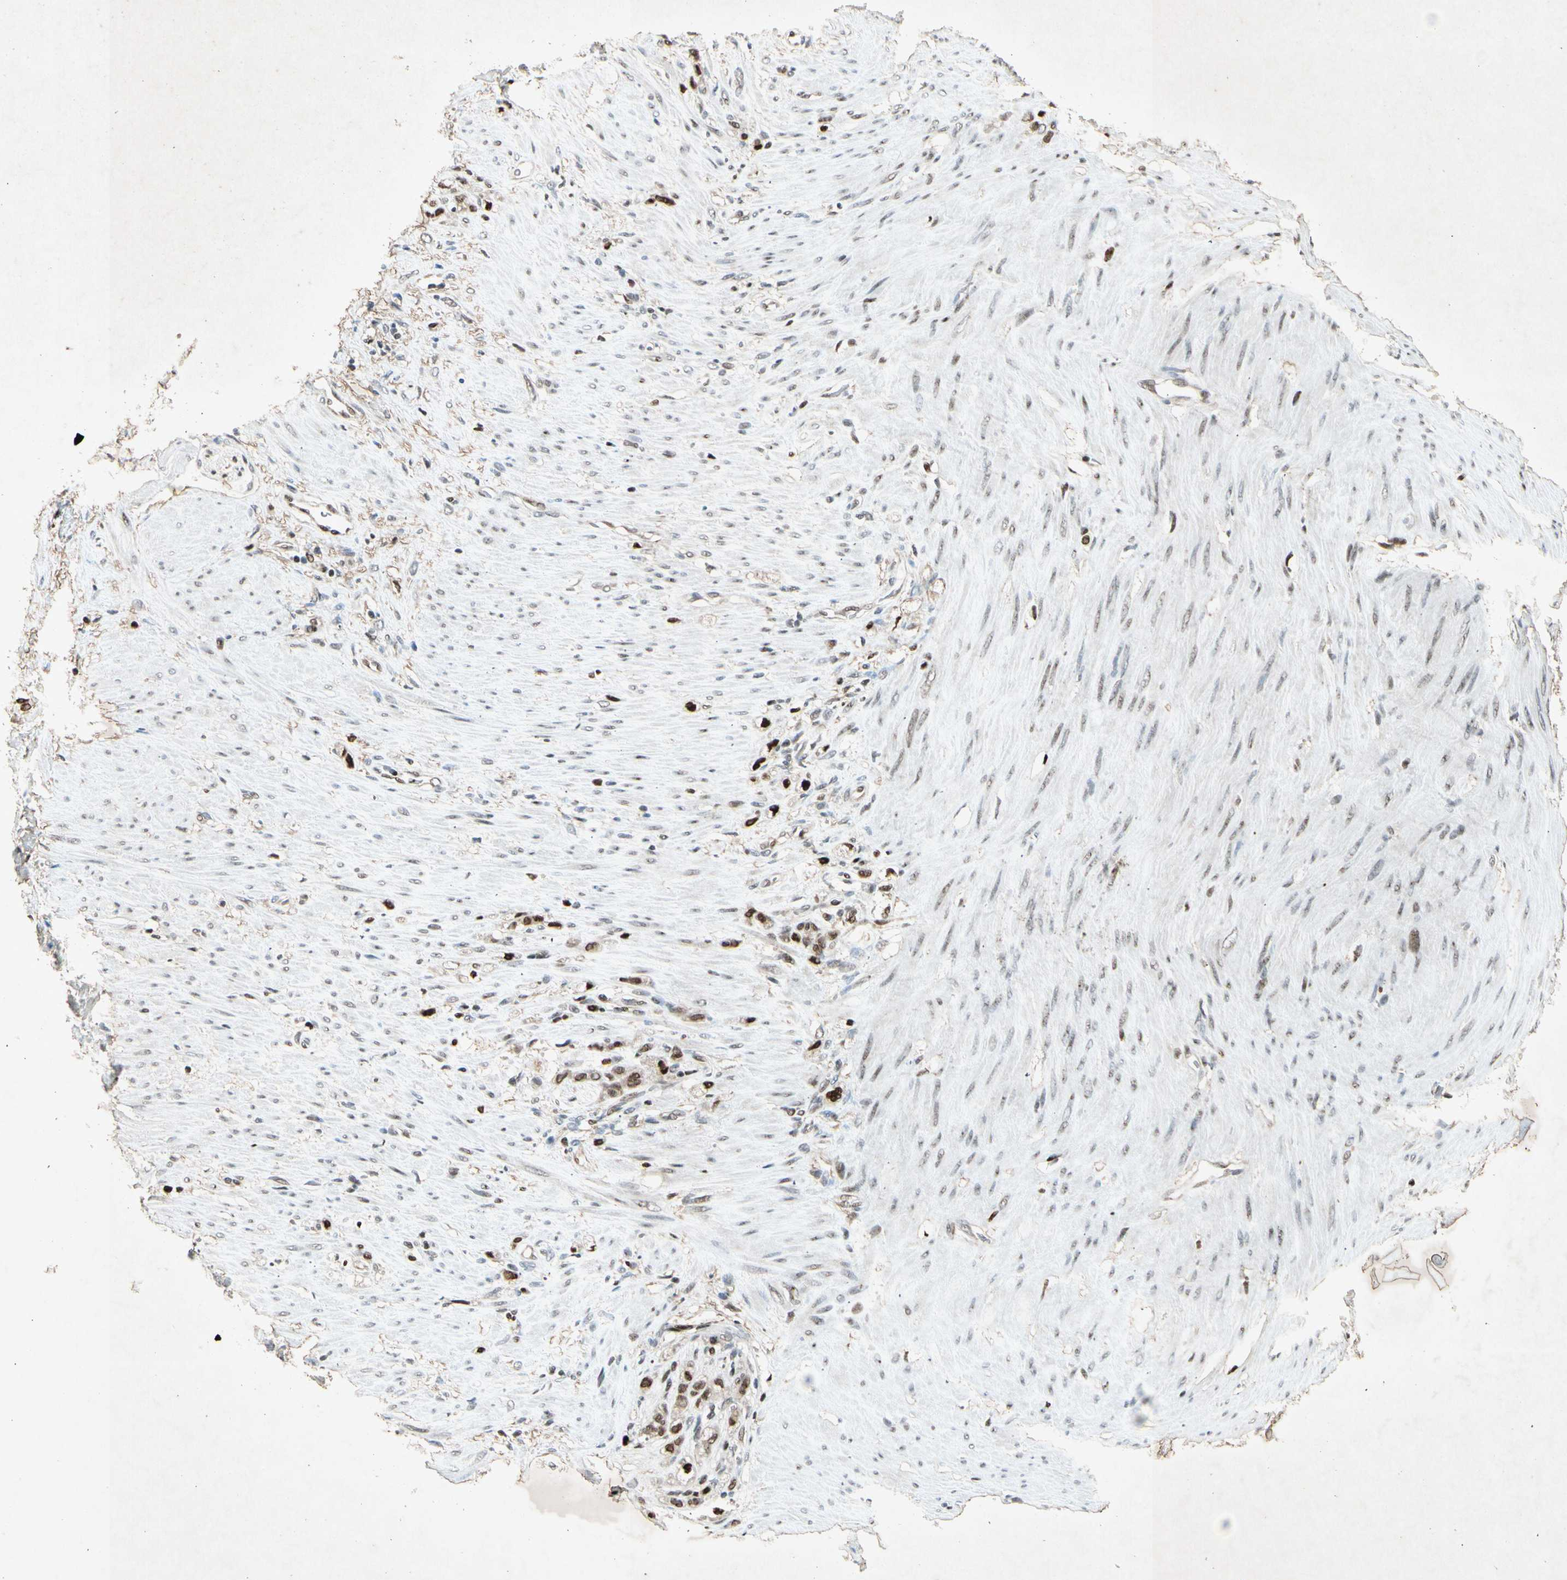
{"staining": {"intensity": "strong", "quantity": ">75%", "location": "nuclear"}, "tissue": "stomach cancer", "cell_type": "Tumor cells", "image_type": "cancer", "snomed": [{"axis": "morphology", "description": "Adenocarcinoma, NOS"}, {"axis": "topography", "description": "Stomach"}], "caption": "Human stomach cancer stained with a brown dye shows strong nuclear positive expression in about >75% of tumor cells.", "gene": "RNF43", "patient": {"sex": "male", "age": 82}}